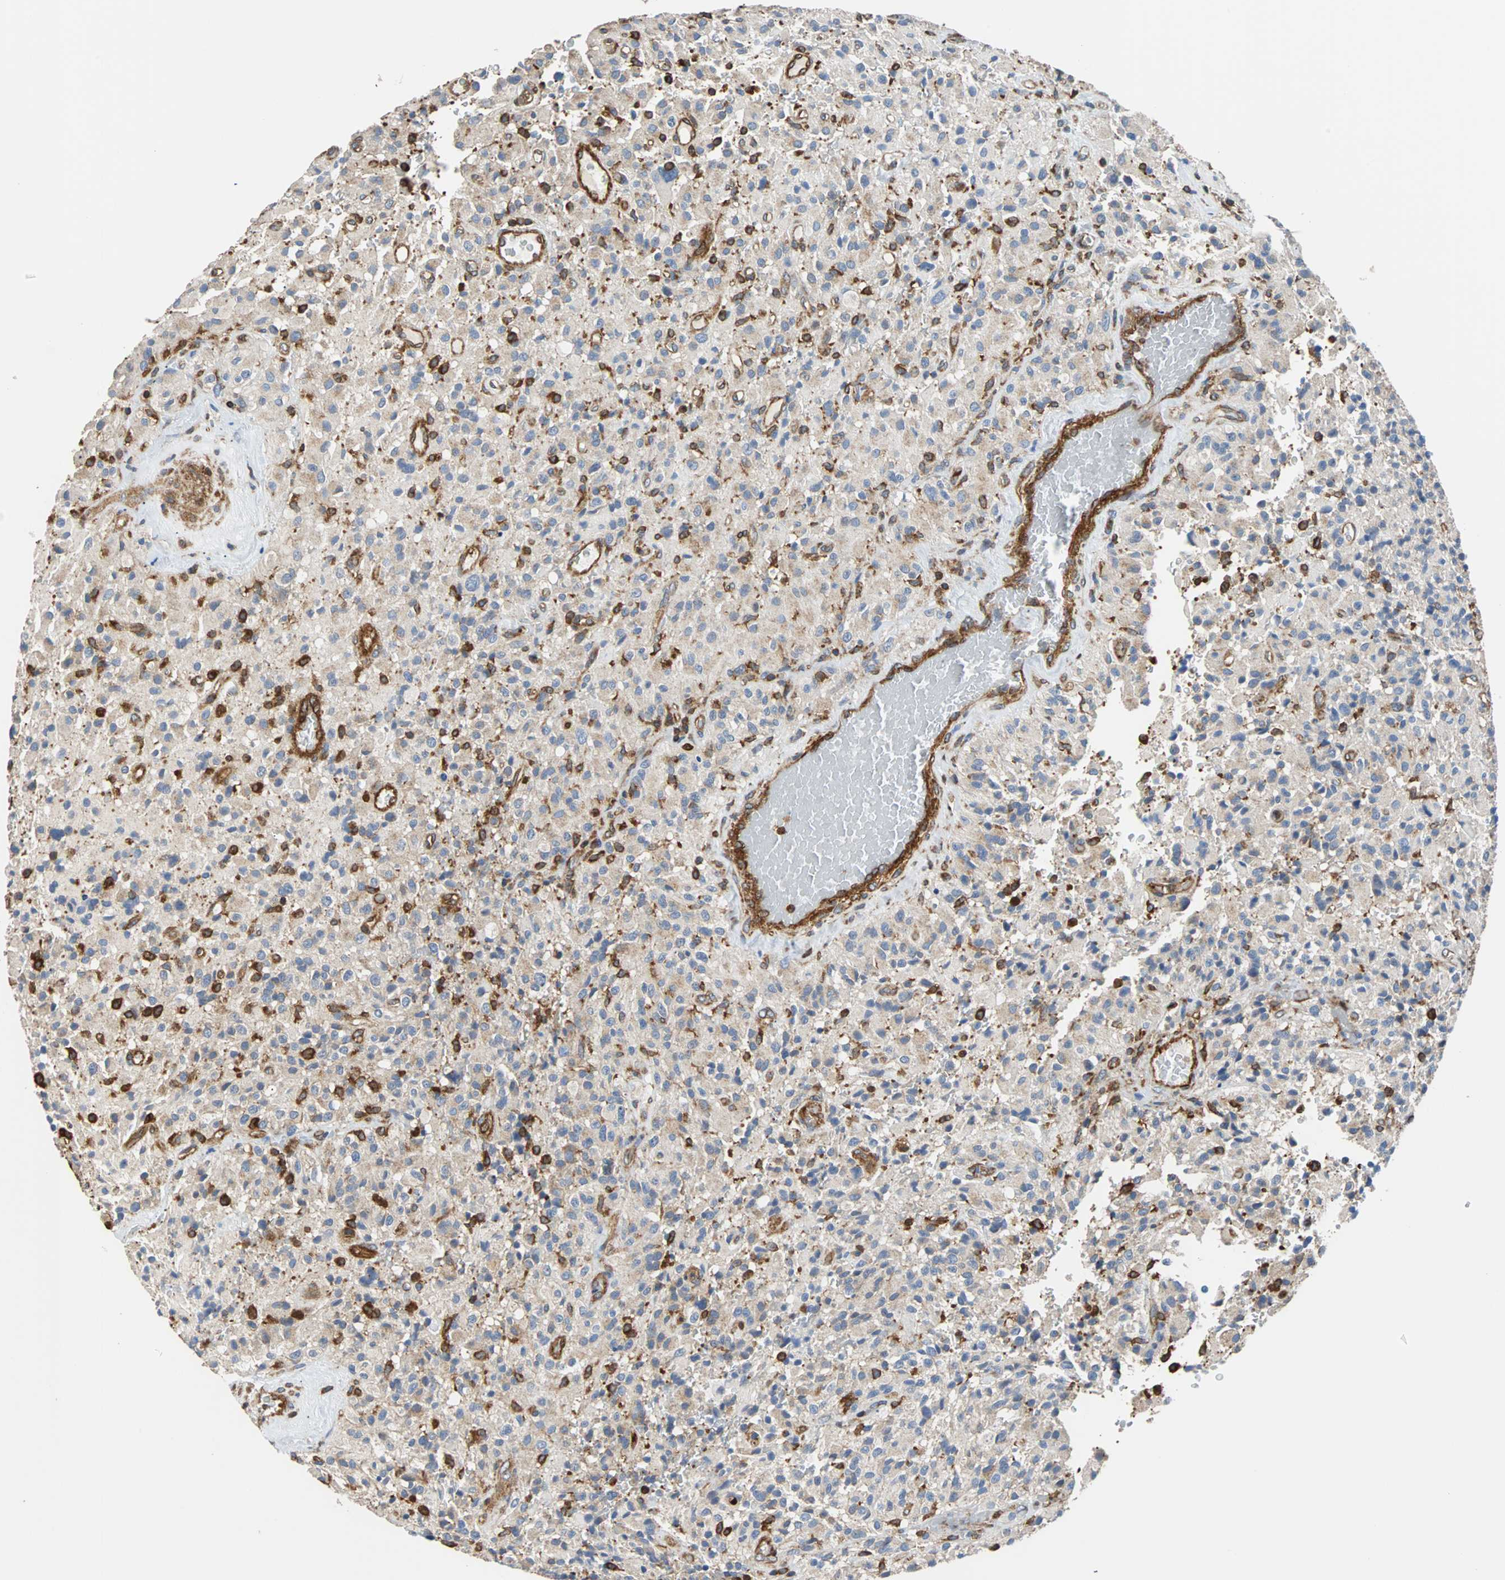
{"staining": {"intensity": "negative", "quantity": "none", "location": "none"}, "tissue": "glioma", "cell_type": "Tumor cells", "image_type": "cancer", "snomed": [{"axis": "morphology", "description": "Glioma, malignant, High grade"}, {"axis": "topography", "description": "Brain"}], "caption": "Image shows no protein staining in tumor cells of glioma tissue.", "gene": "PLCG2", "patient": {"sex": "male", "age": 71}}